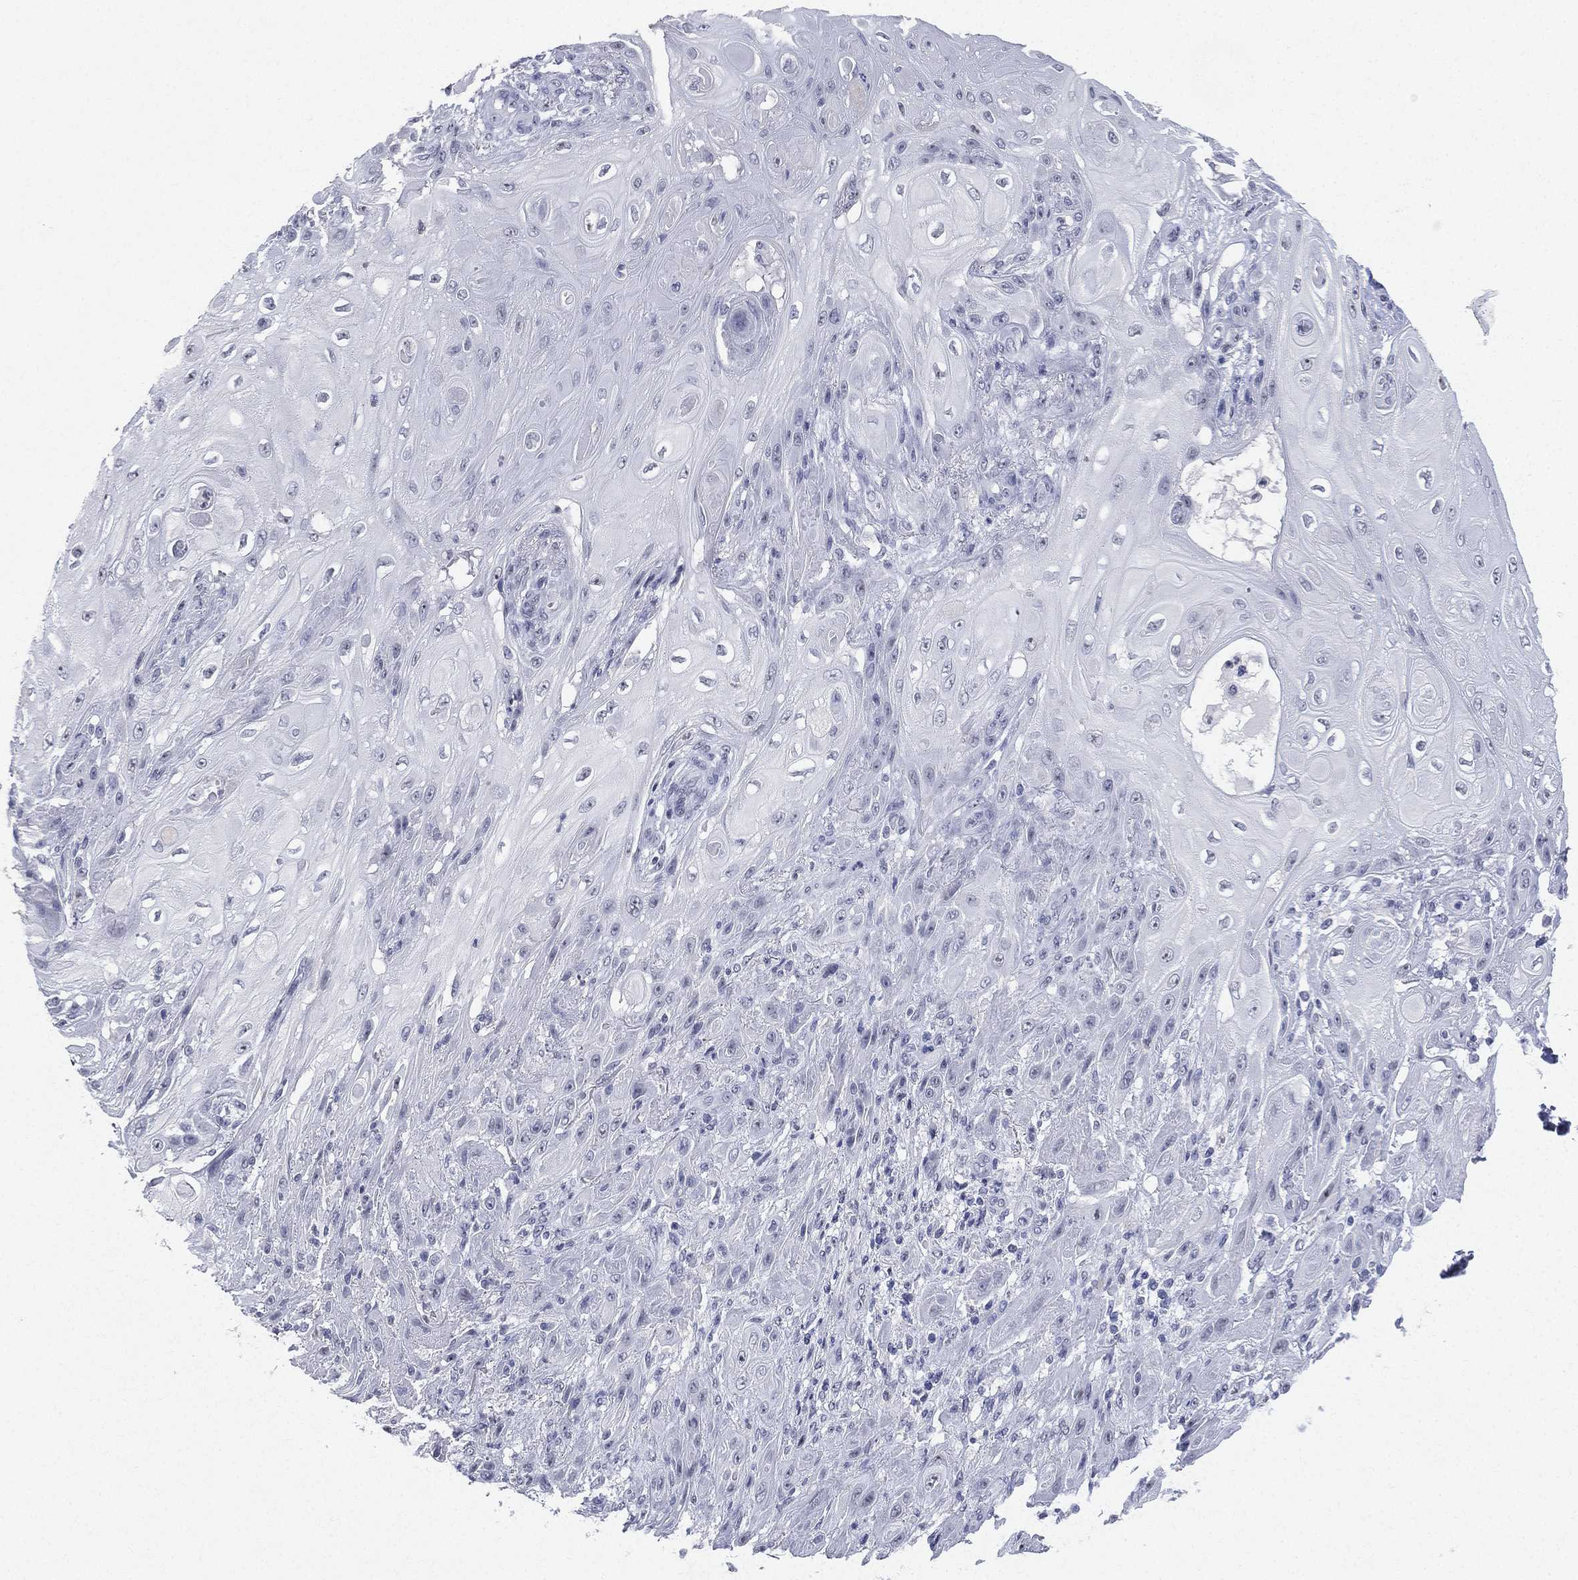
{"staining": {"intensity": "negative", "quantity": "none", "location": "none"}, "tissue": "skin cancer", "cell_type": "Tumor cells", "image_type": "cancer", "snomed": [{"axis": "morphology", "description": "Squamous cell carcinoma, NOS"}, {"axis": "topography", "description": "Skin"}], "caption": "Tumor cells are negative for protein expression in human skin cancer.", "gene": "CD22", "patient": {"sex": "male", "age": 62}}